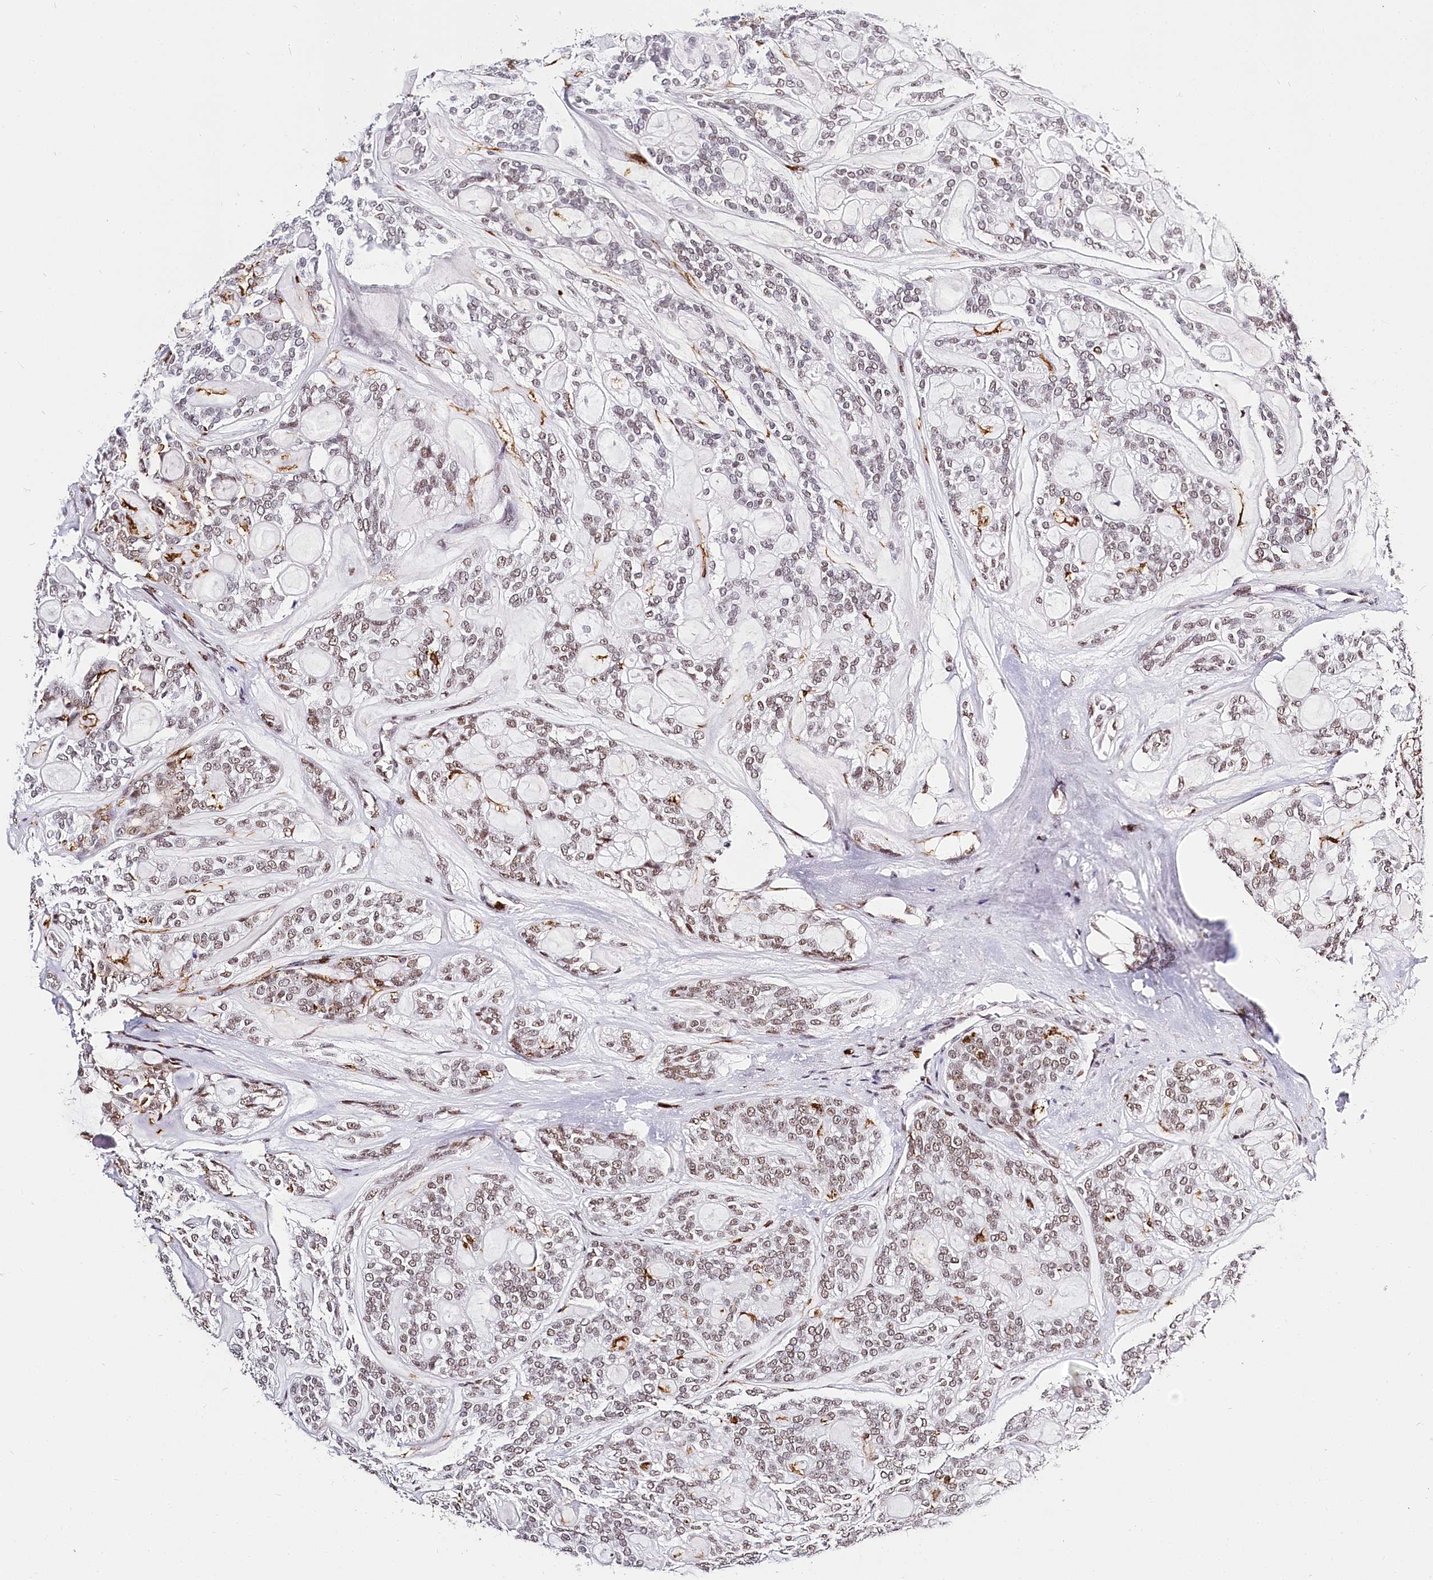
{"staining": {"intensity": "weak", "quantity": "25%-75%", "location": "nuclear"}, "tissue": "head and neck cancer", "cell_type": "Tumor cells", "image_type": "cancer", "snomed": [{"axis": "morphology", "description": "Adenocarcinoma, NOS"}, {"axis": "topography", "description": "Head-Neck"}], "caption": "Immunohistochemistry (IHC) staining of adenocarcinoma (head and neck), which shows low levels of weak nuclear staining in approximately 25%-75% of tumor cells indicating weak nuclear protein staining. The staining was performed using DAB (brown) for protein detection and nuclei were counterstained in hematoxylin (blue).", "gene": "BARD1", "patient": {"sex": "male", "age": 66}}